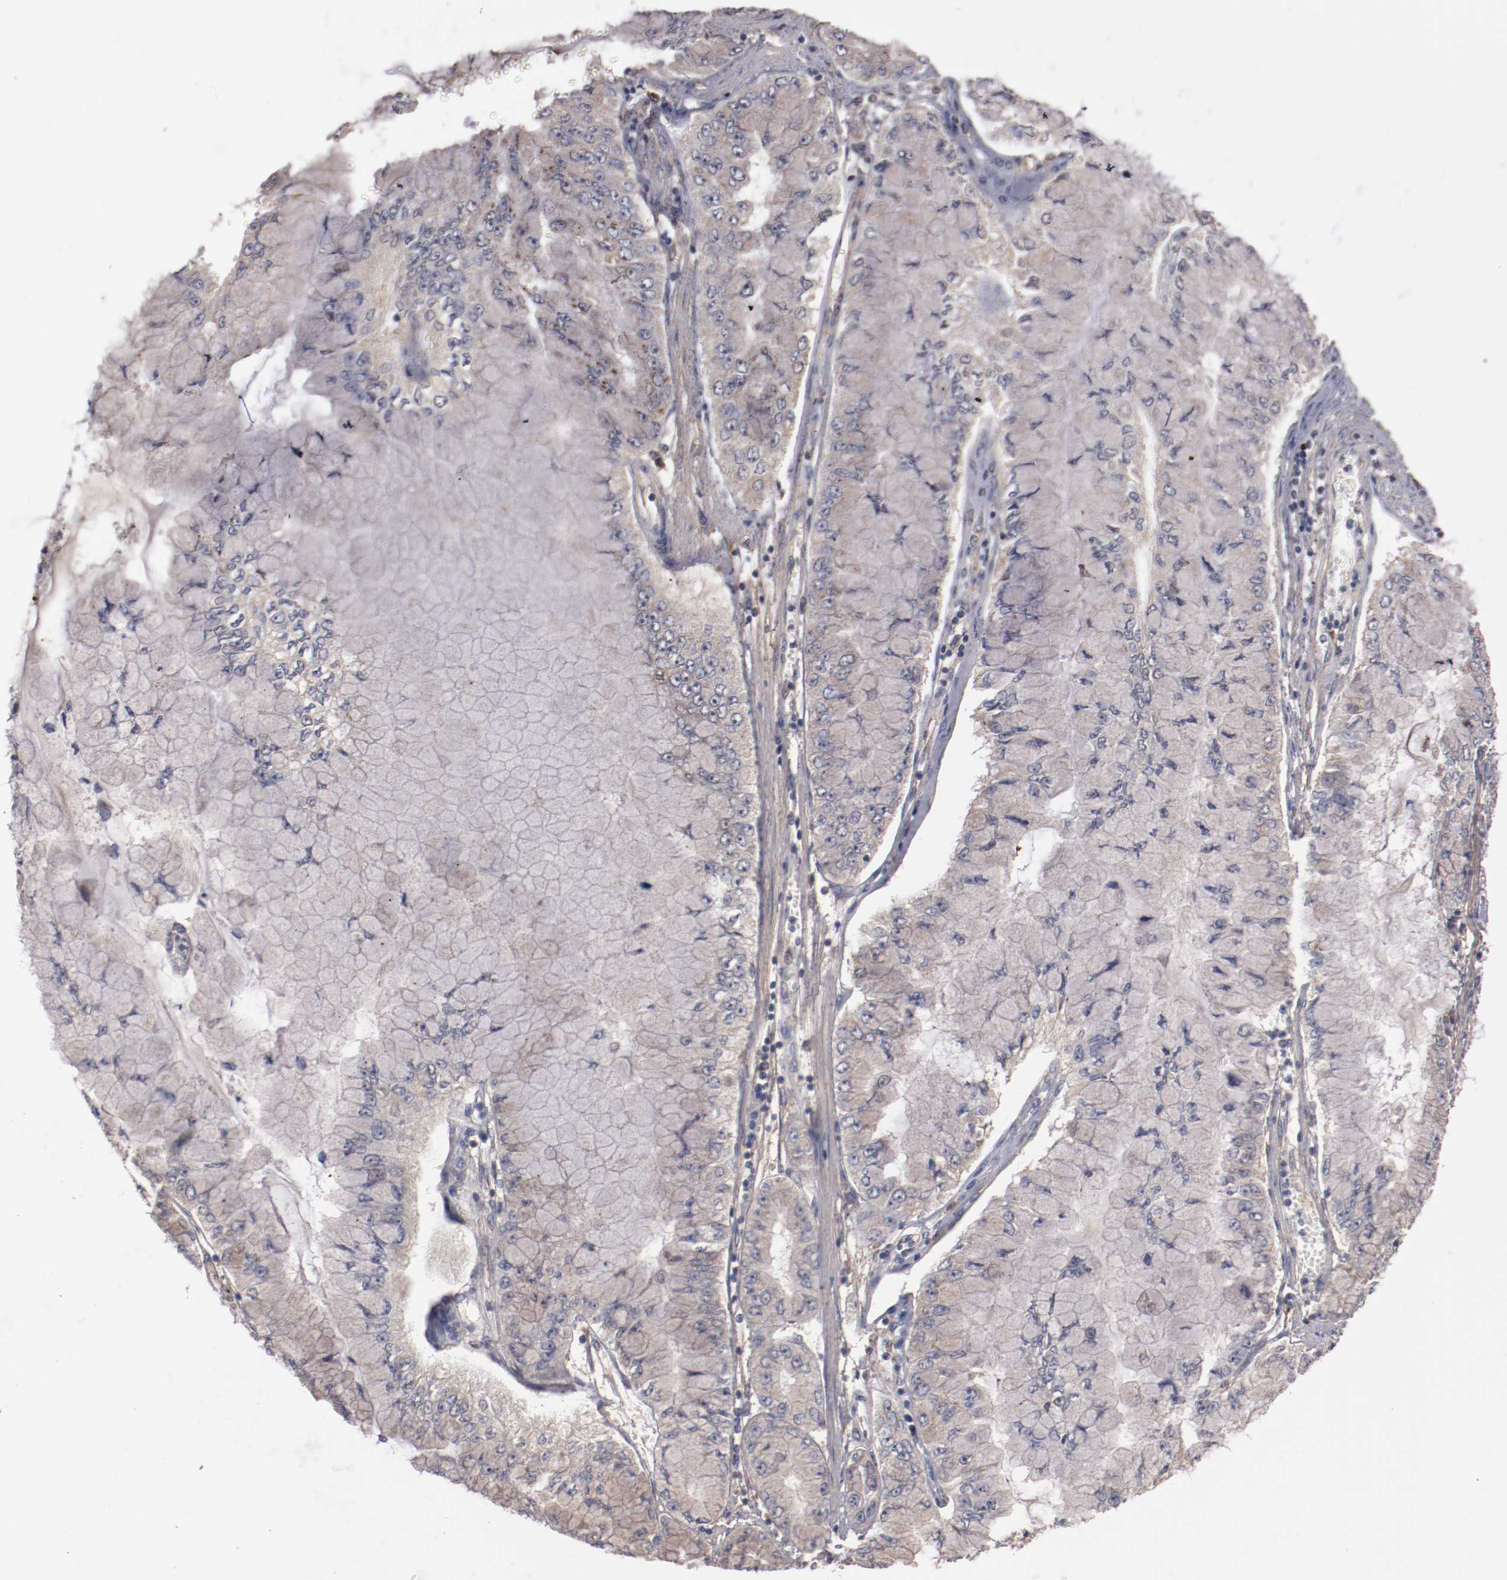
{"staining": {"intensity": "weak", "quantity": ">75%", "location": "cytoplasmic/membranous"}, "tissue": "liver cancer", "cell_type": "Tumor cells", "image_type": "cancer", "snomed": [{"axis": "morphology", "description": "Cholangiocarcinoma"}, {"axis": "topography", "description": "Liver"}], "caption": "DAB immunohistochemical staining of liver cancer (cholangiocarcinoma) displays weak cytoplasmic/membranous protein staining in approximately >75% of tumor cells. The staining was performed using DAB to visualize the protein expression in brown, while the nuclei were stained in blue with hematoxylin (Magnification: 20x).", "gene": "DIPK2B", "patient": {"sex": "female", "age": 79}}